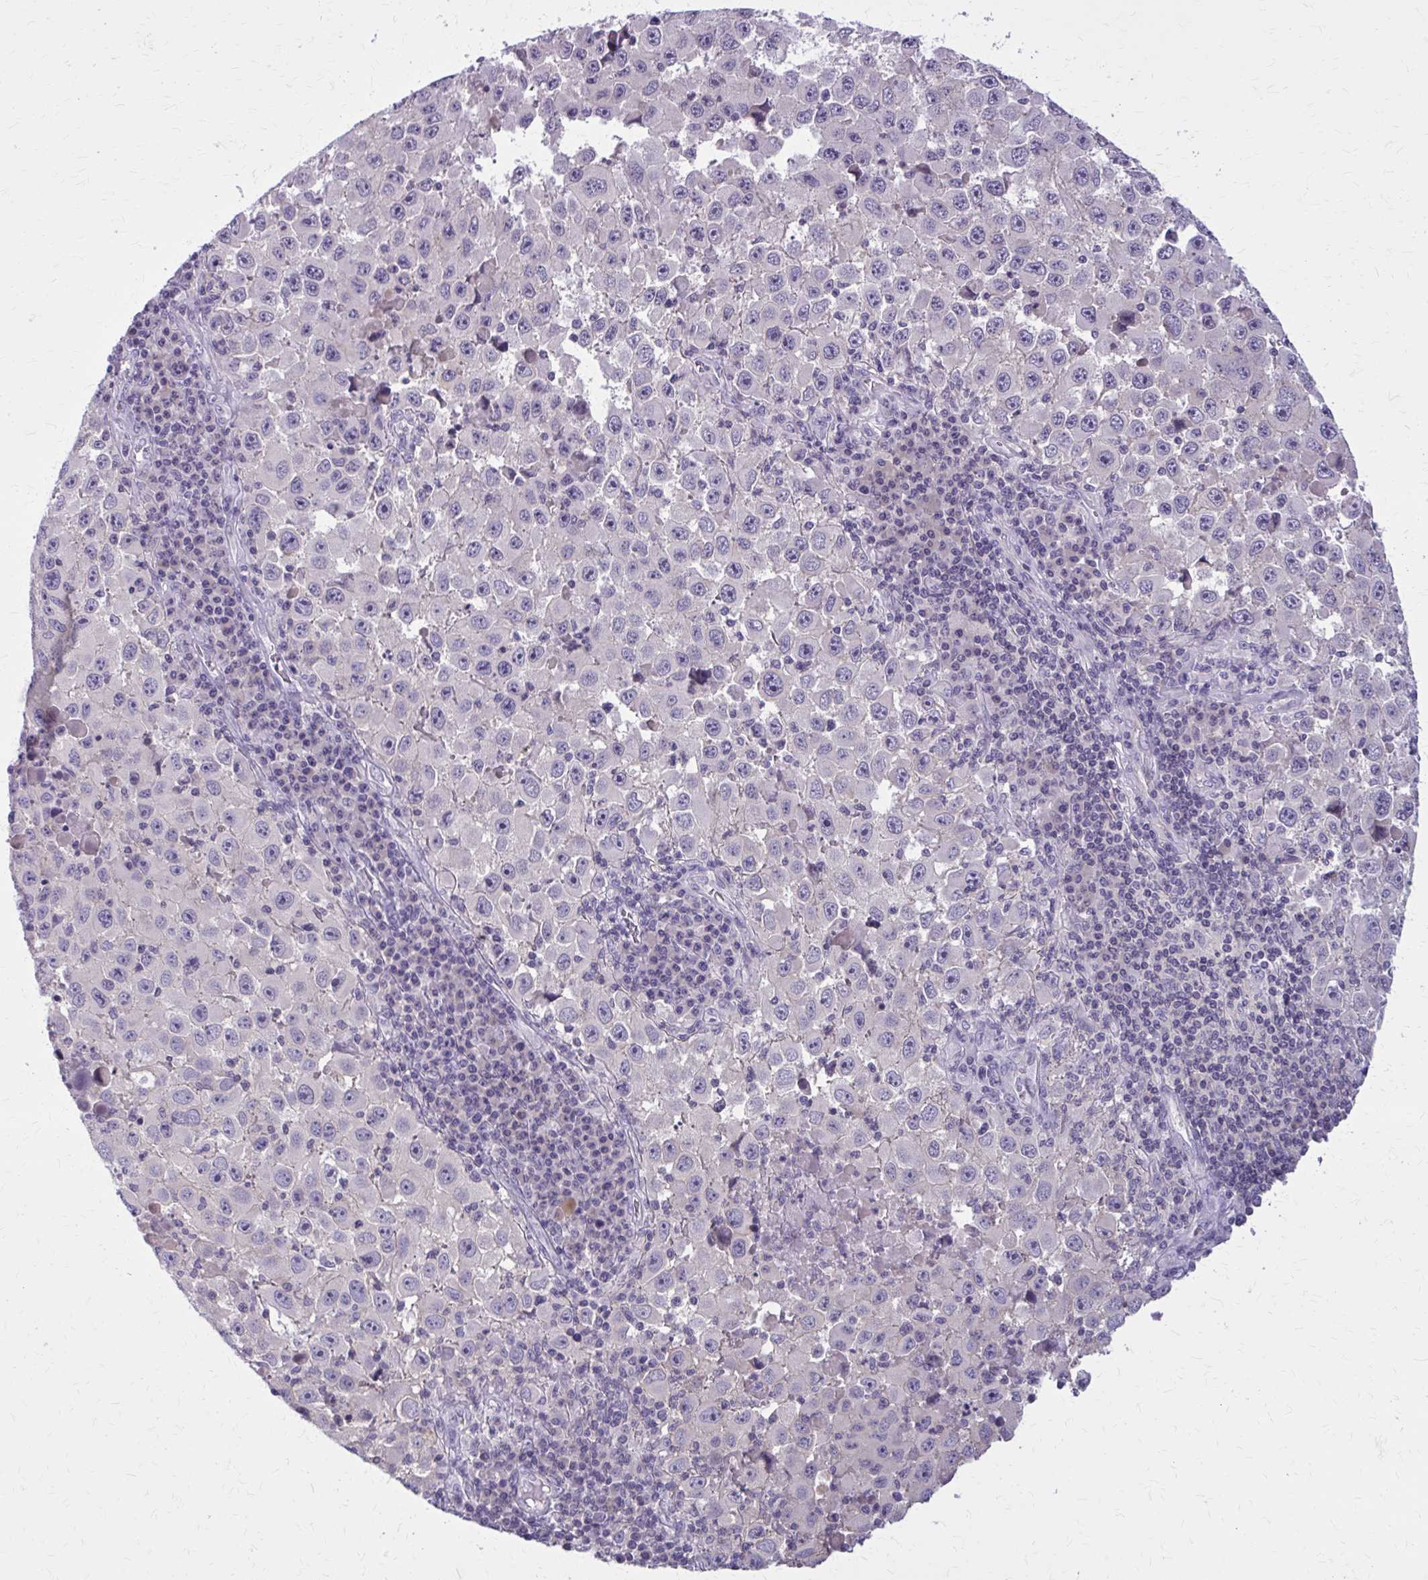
{"staining": {"intensity": "negative", "quantity": "none", "location": "none"}, "tissue": "melanoma", "cell_type": "Tumor cells", "image_type": "cancer", "snomed": [{"axis": "morphology", "description": "Malignant melanoma, Metastatic site"}, {"axis": "topography", "description": "Lymph node"}], "caption": "Tumor cells show no significant protein expression in malignant melanoma (metastatic site).", "gene": "OR4A47", "patient": {"sex": "female", "age": 67}}